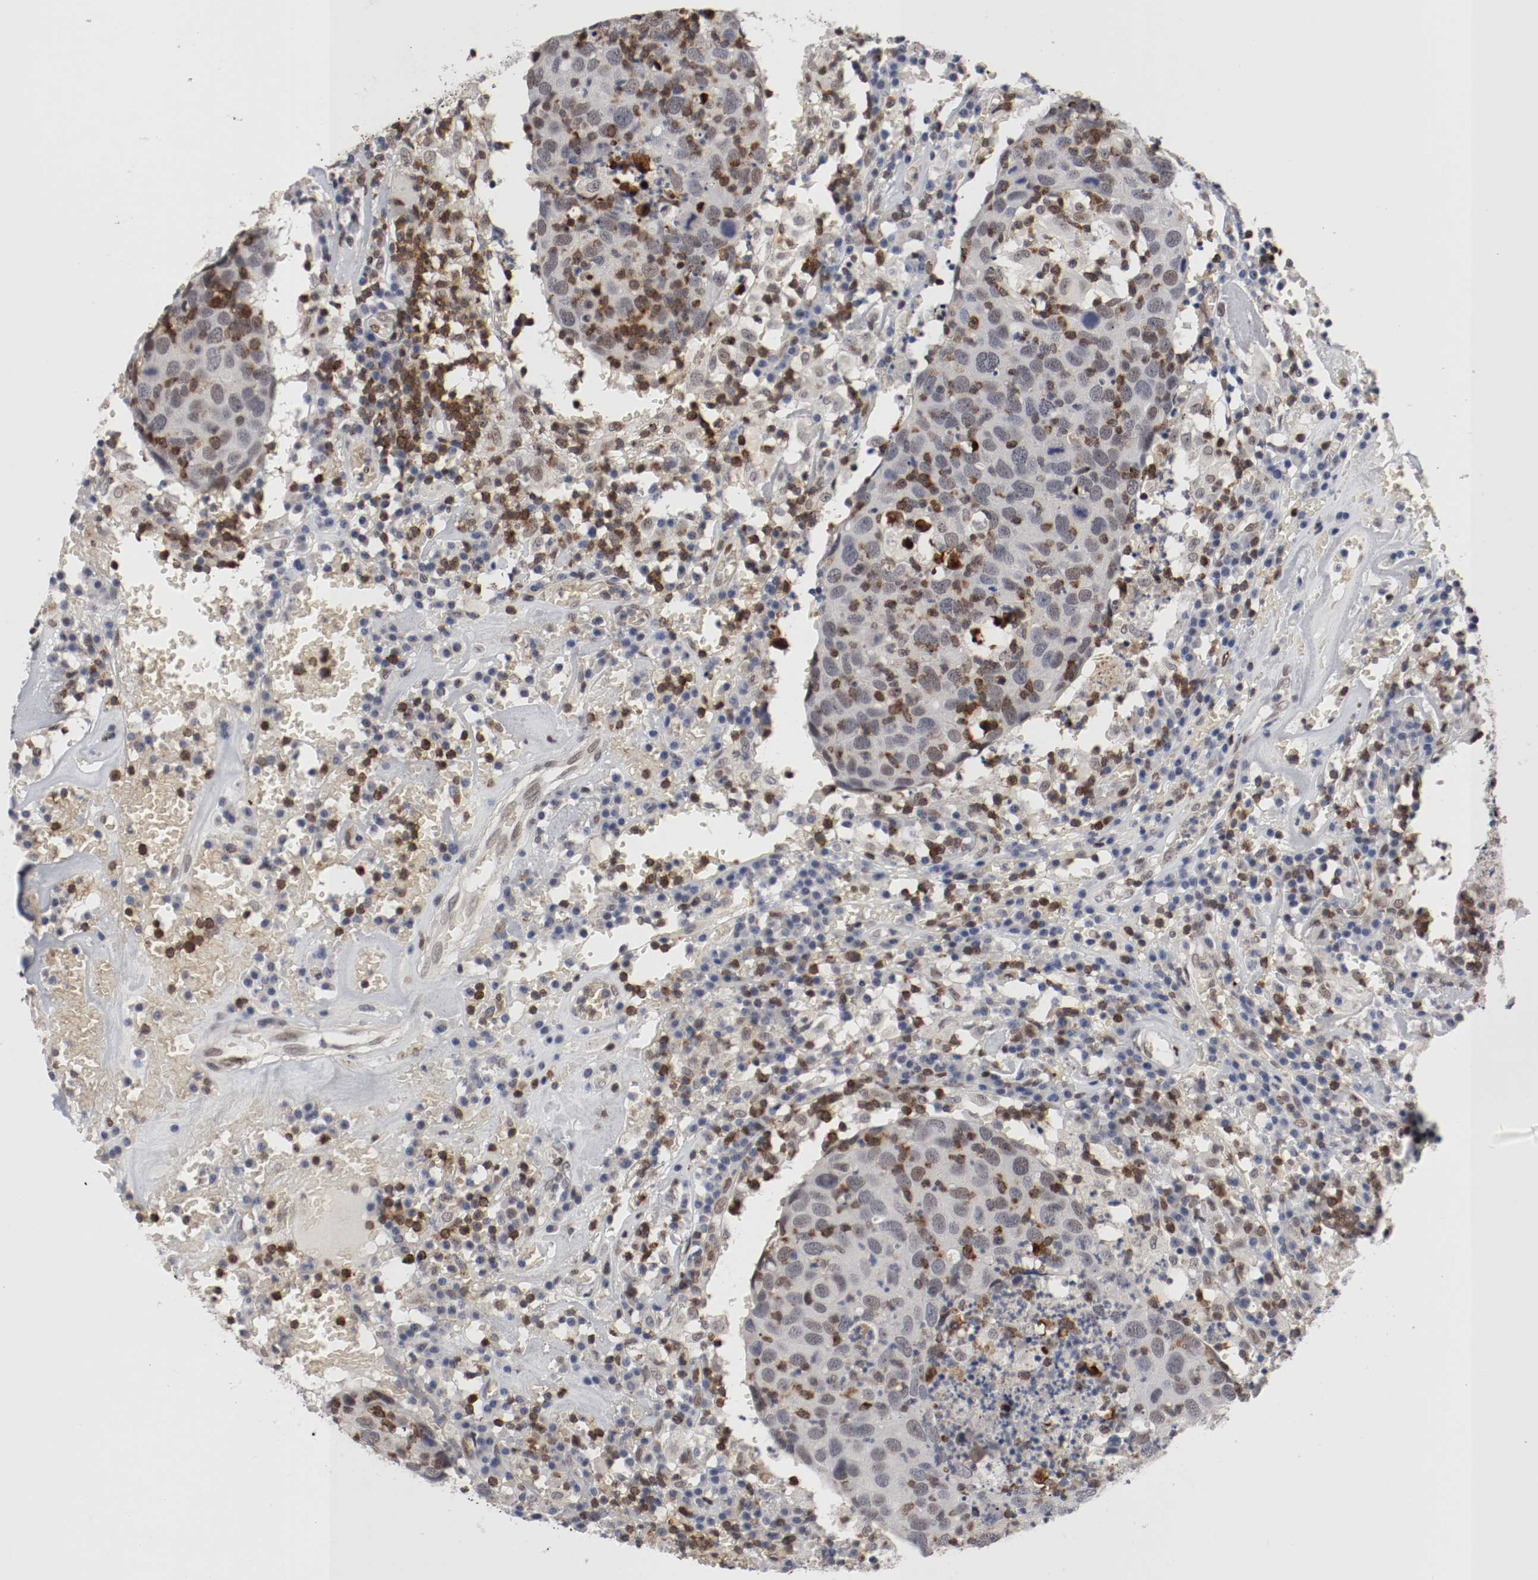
{"staining": {"intensity": "moderate", "quantity": "<25%", "location": "cytoplasmic/membranous,nuclear"}, "tissue": "head and neck cancer", "cell_type": "Tumor cells", "image_type": "cancer", "snomed": [{"axis": "morphology", "description": "Adenocarcinoma, NOS"}, {"axis": "topography", "description": "Salivary gland"}, {"axis": "topography", "description": "Head-Neck"}], "caption": "Tumor cells reveal moderate cytoplasmic/membranous and nuclear expression in approximately <25% of cells in head and neck adenocarcinoma.", "gene": "JUND", "patient": {"sex": "female", "age": 65}}